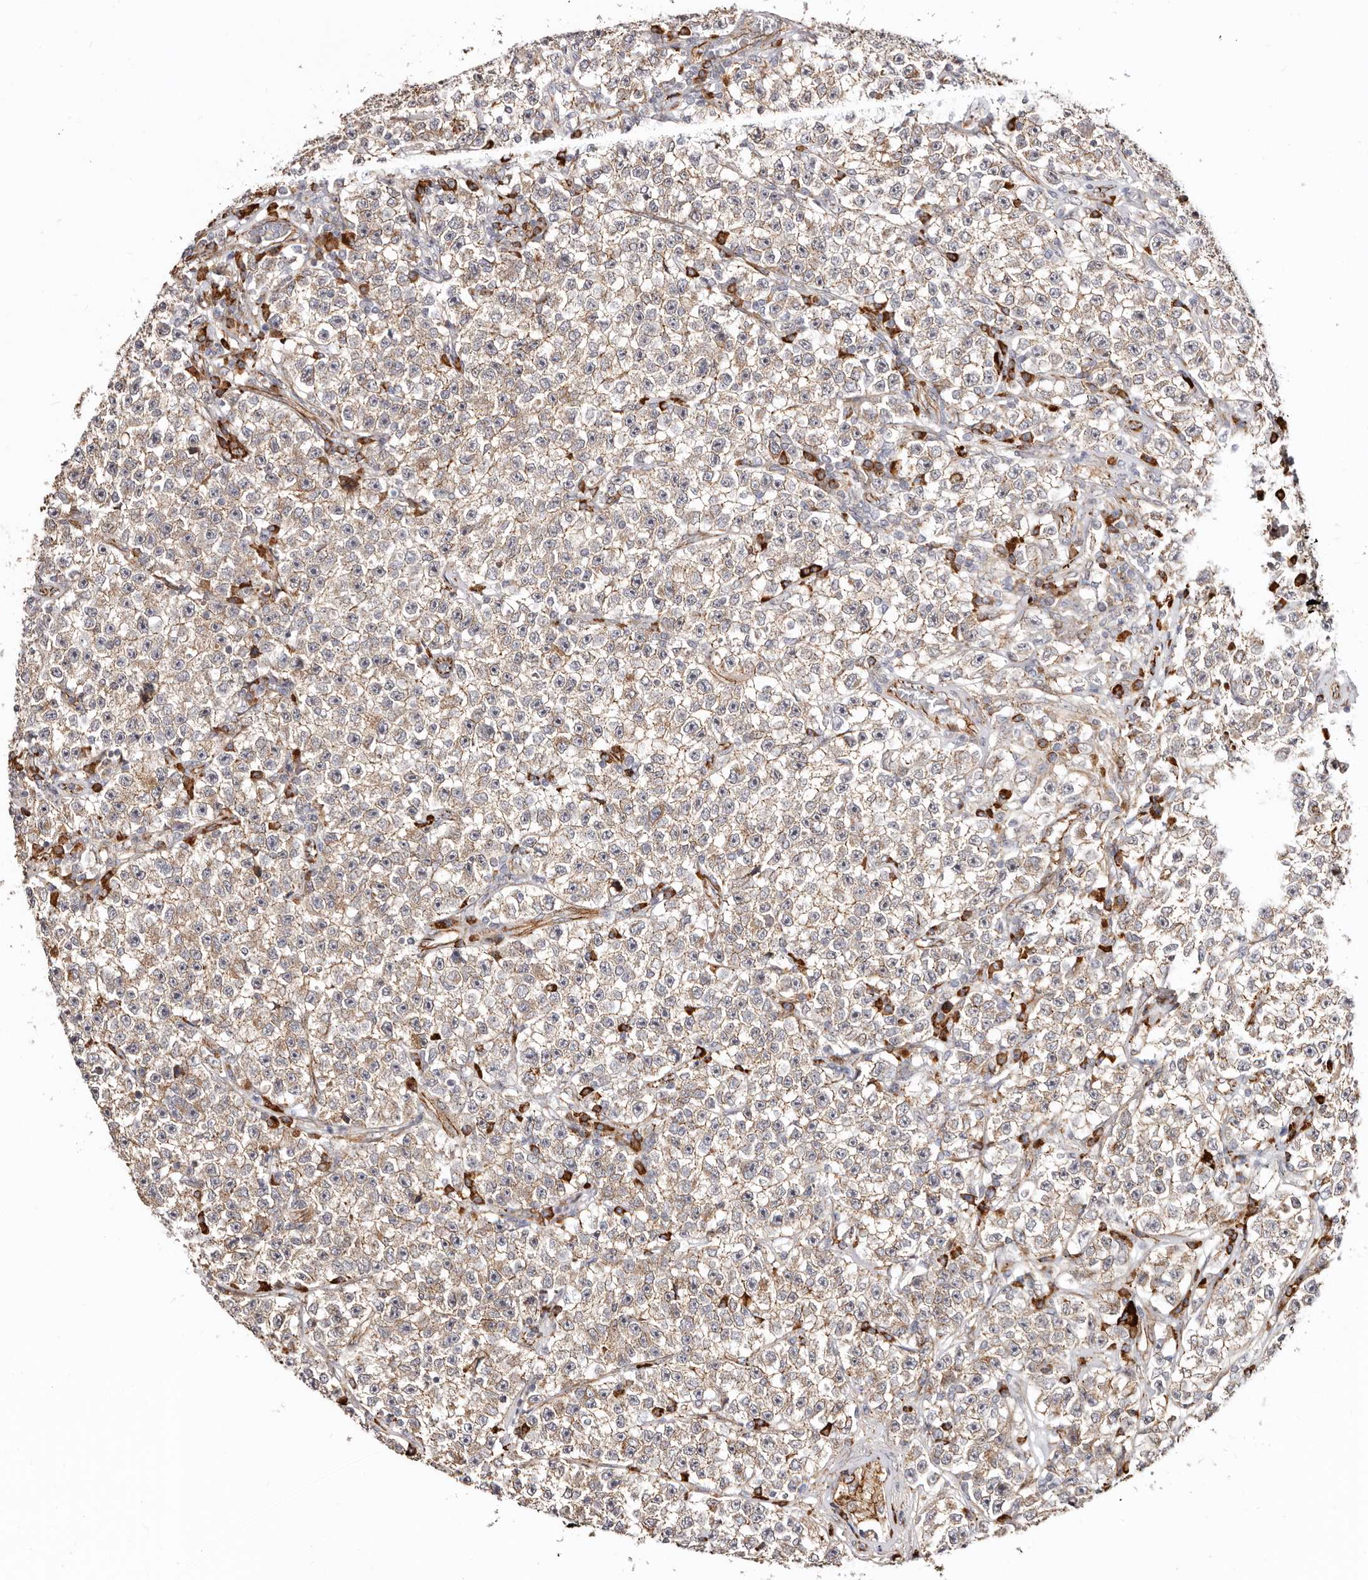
{"staining": {"intensity": "weak", "quantity": ">75%", "location": "cytoplasmic/membranous"}, "tissue": "testis cancer", "cell_type": "Tumor cells", "image_type": "cancer", "snomed": [{"axis": "morphology", "description": "Seminoma, NOS"}, {"axis": "topography", "description": "Testis"}], "caption": "This micrograph exhibits immunohistochemistry (IHC) staining of human testis cancer, with low weak cytoplasmic/membranous positivity in approximately >75% of tumor cells.", "gene": "CTNNB1", "patient": {"sex": "male", "age": 22}}